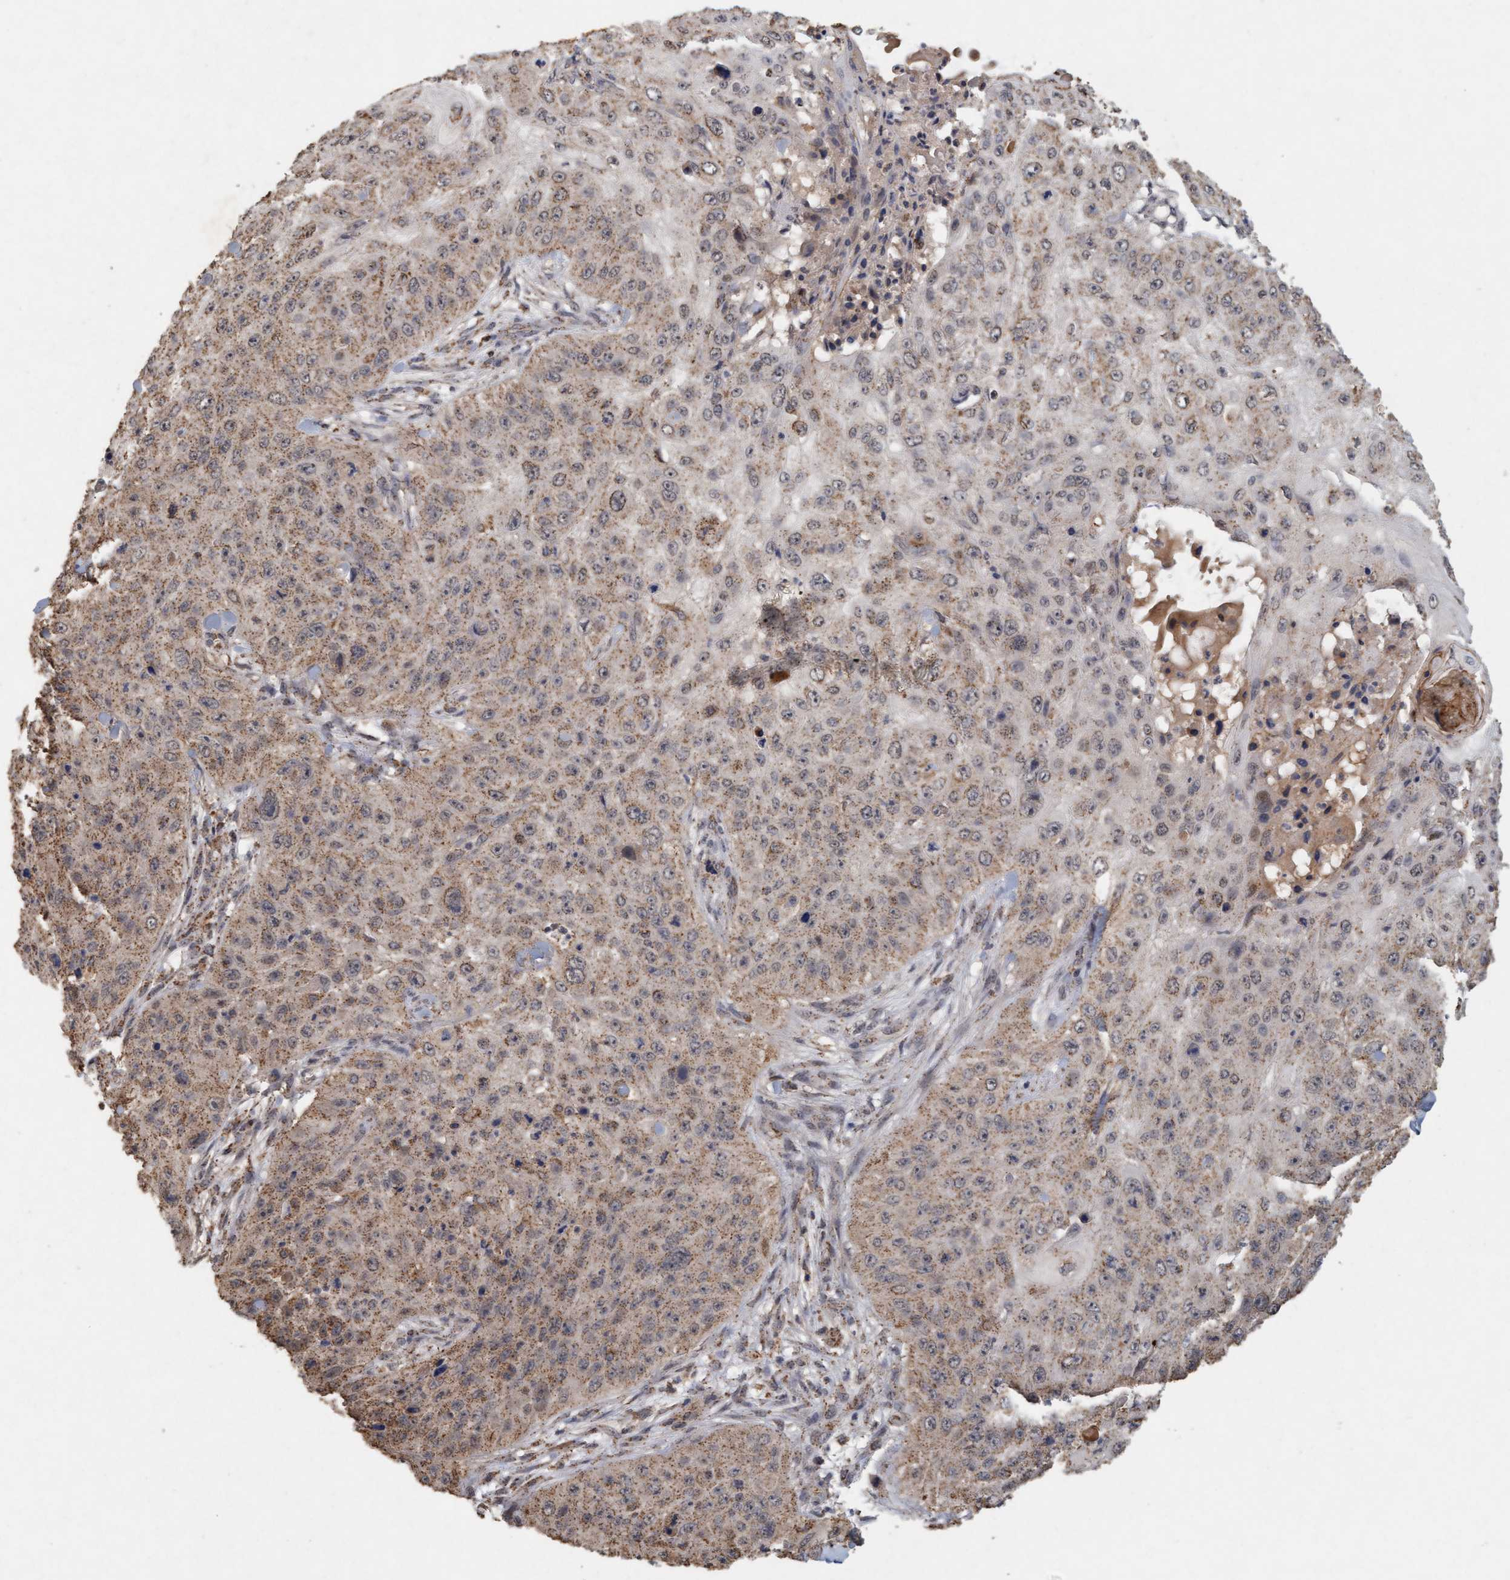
{"staining": {"intensity": "weak", "quantity": ">75%", "location": "cytoplasmic/membranous"}, "tissue": "skin cancer", "cell_type": "Tumor cells", "image_type": "cancer", "snomed": [{"axis": "morphology", "description": "Squamous cell carcinoma, NOS"}, {"axis": "topography", "description": "Skin"}], "caption": "Skin cancer (squamous cell carcinoma) stained for a protein (brown) demonstrates weak cytoplasmic/membranous positive expression in approximately >75% of tumor cells.", "gene": "VSIG8", "patient": {"sex": "female", "age": 80}}